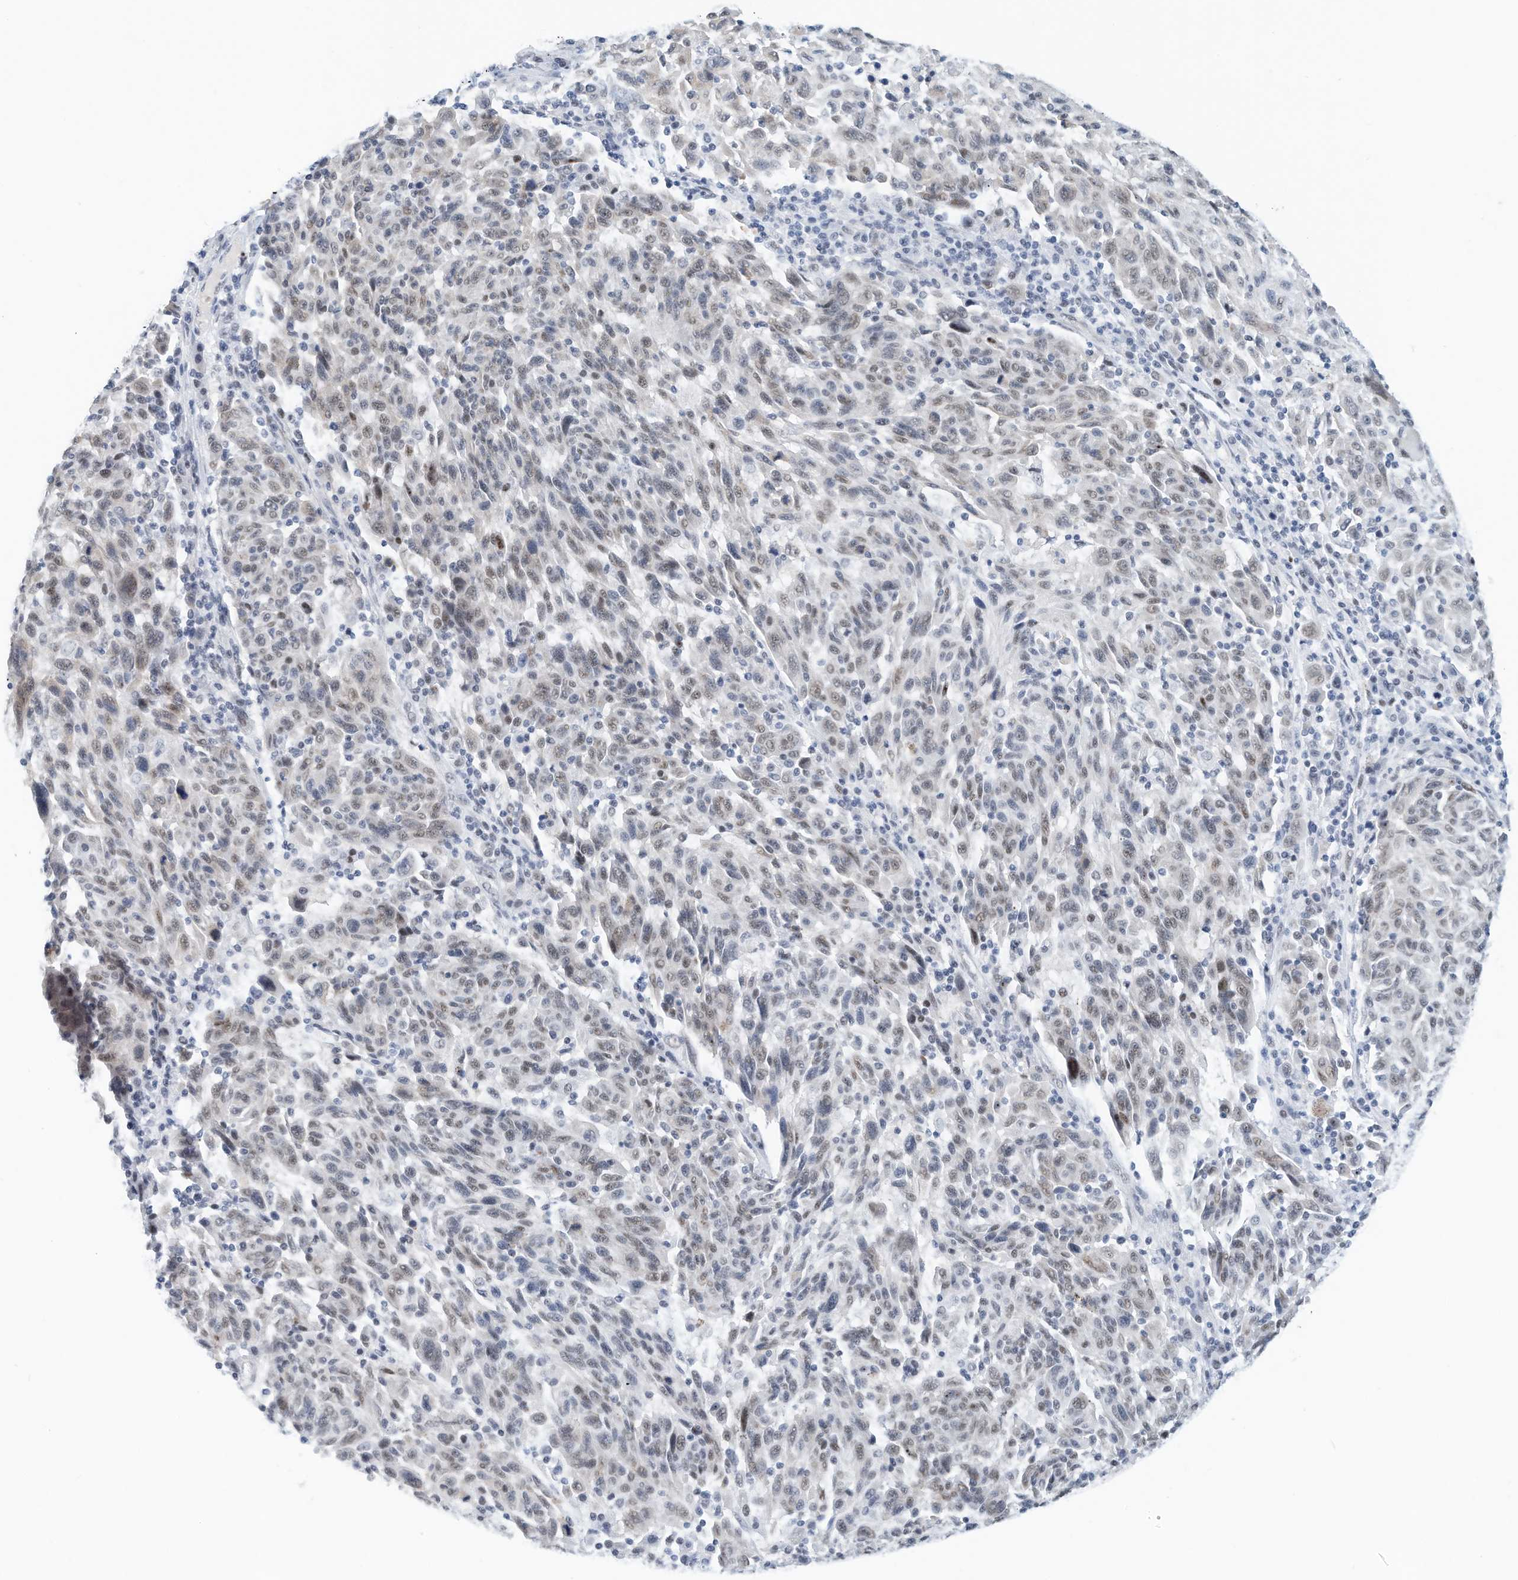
{"staining": {"intensity": "weak", "quantity": "<25%", "location": "nuclear"}, "tissue": "melanoma", "cell_type": "Tumor cells", "image_type": "cancer", "snomed": [{"axis": "morphology", "description": "Malignant melanoma, NOS"}, {"axis": "topography", "description": "Skin"}], "caption": "A photomicrograph of melanoma stained for a protein exhibits no brown staining in tumor cells.", "gene": "ARHGAP28", "patient": {"sex": "male", "age": 53}}